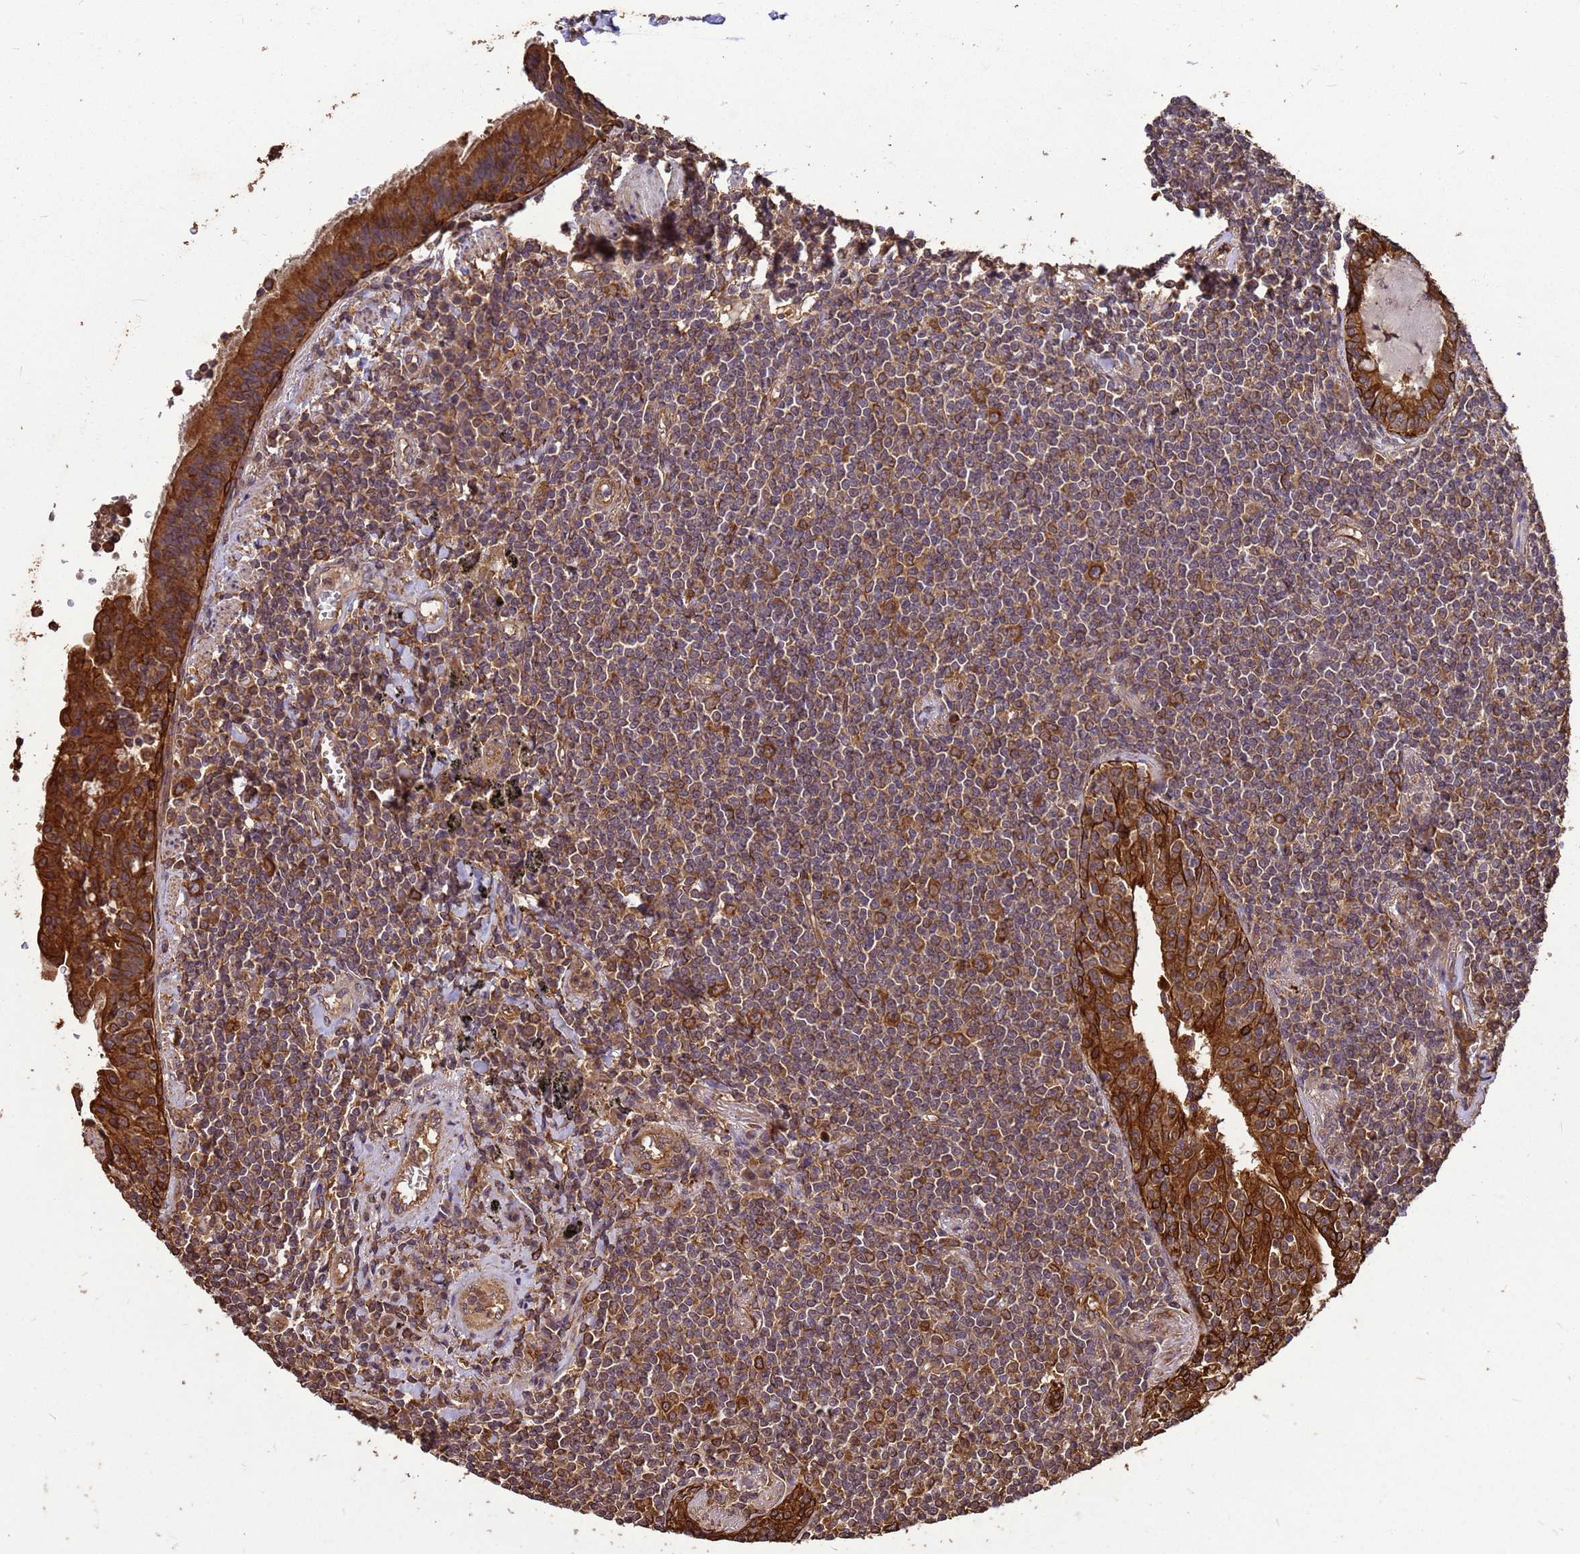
{"staining": {"intensity": "moderate", "quantity": ">75%", "location": "cytoplasmic/membranous"}, "tissue": "lymphoma", "cell_type": "Tumor cells", "image_type": "cancer", "snomed": [{"axis": "morphology", "description": "Malignant lymphoma, non-Hodgkin's type, Low grade"}, {"axis": "topography", "description": "Lung"}], "caption": "The micrograph exhibits a brown stain indicating the presence of a protein in the cytoplasmic/membranous of tumor cells in lymphoma.", "gene": "ZNF618", "patient": {"sex": "female", "age": 71}}